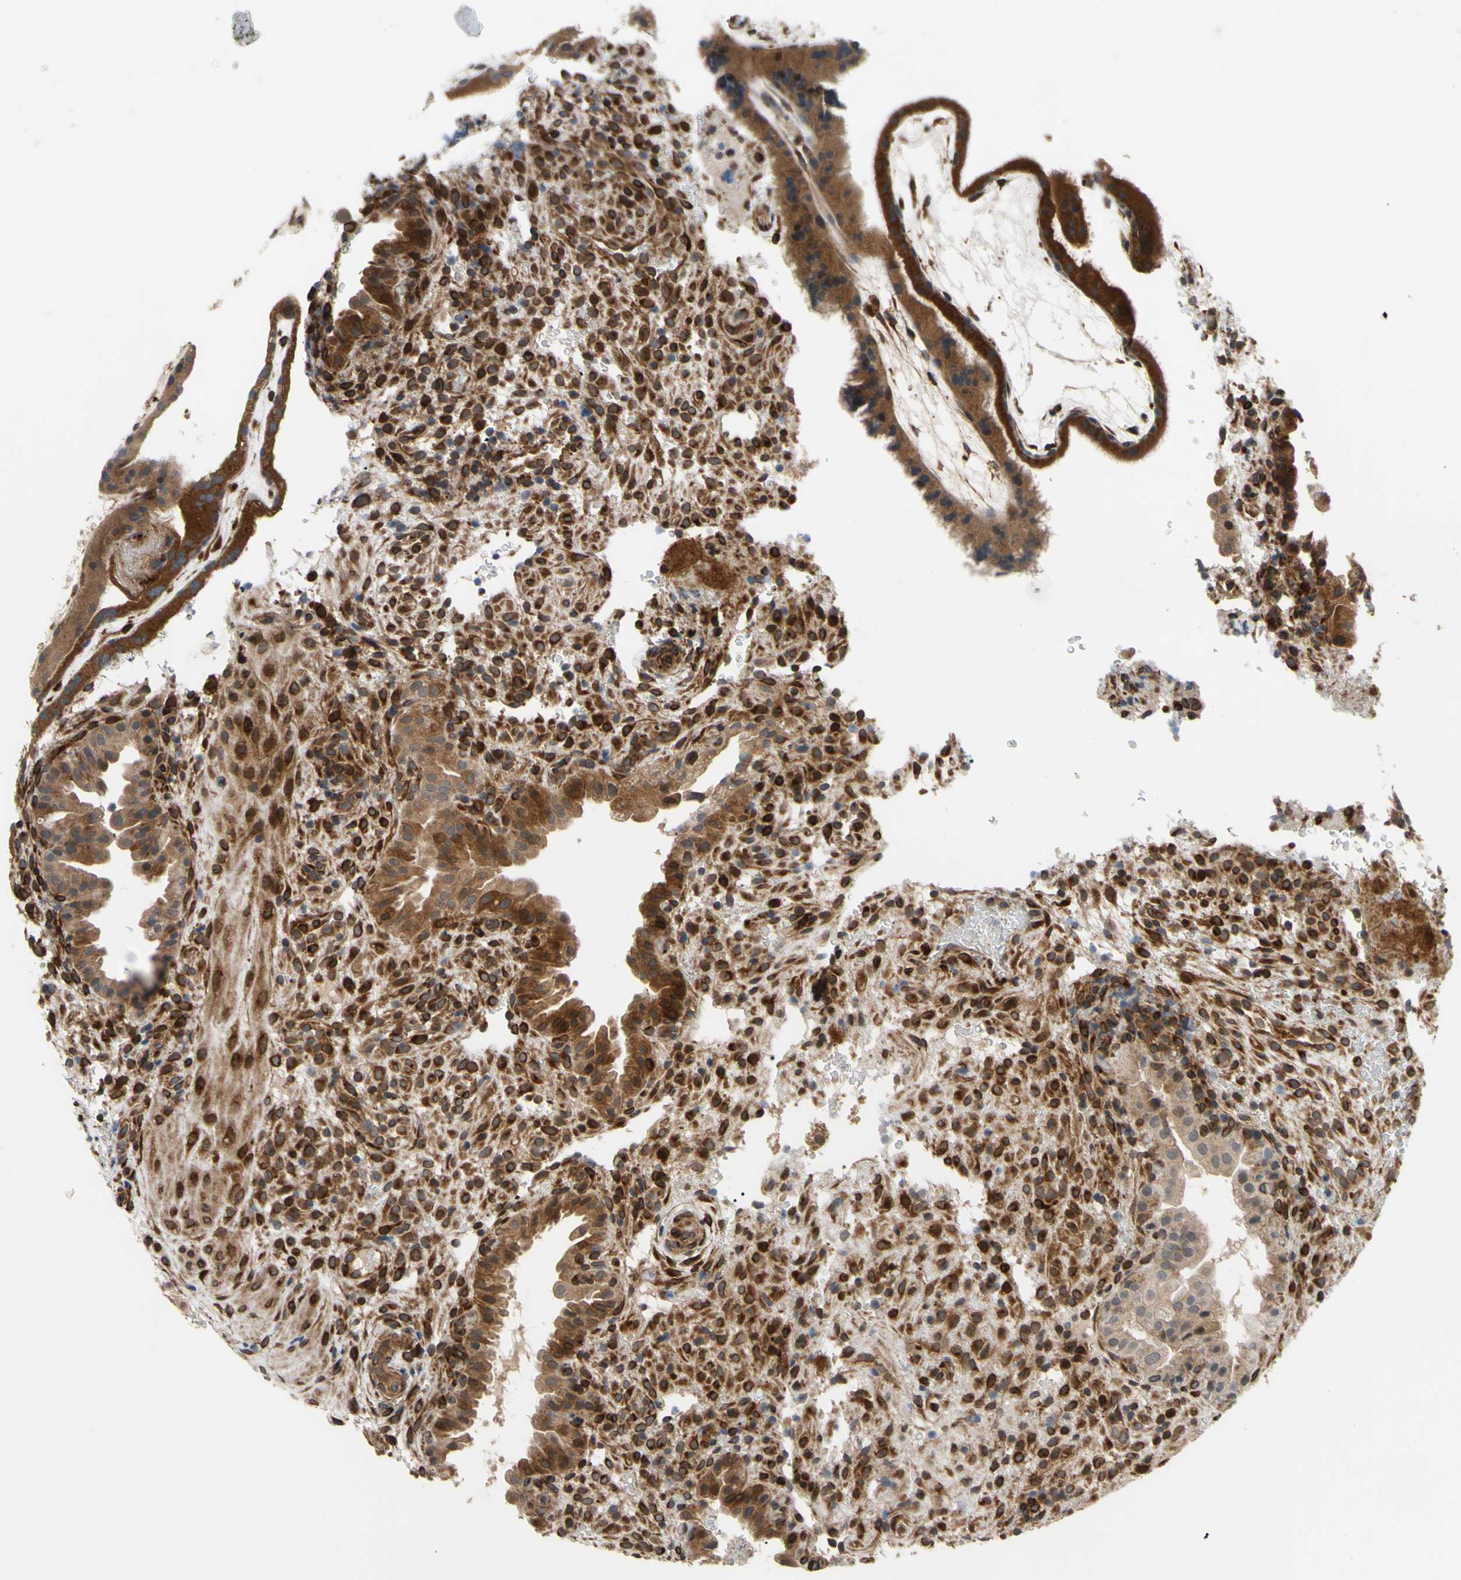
{"staining": {"intensity": "strong", "quantity": ">75%", "location": "cytoplasmic/membranous"}, "tissue": "placenta", "cell_type": "Decidual cells", "image_type": "normal", "snomed": [{"axis": "morphology", "description": "Normal tissue, NOS"}, {"axis": "topography", "description": "Placenta"}], "caption": "A high amount of strong cytoplasmic/membranous positivity is seen in about >75% of decidual cells in normal placenta.", "gene": "PRAF2", "patient": {"sex": "female", "age": 19}}